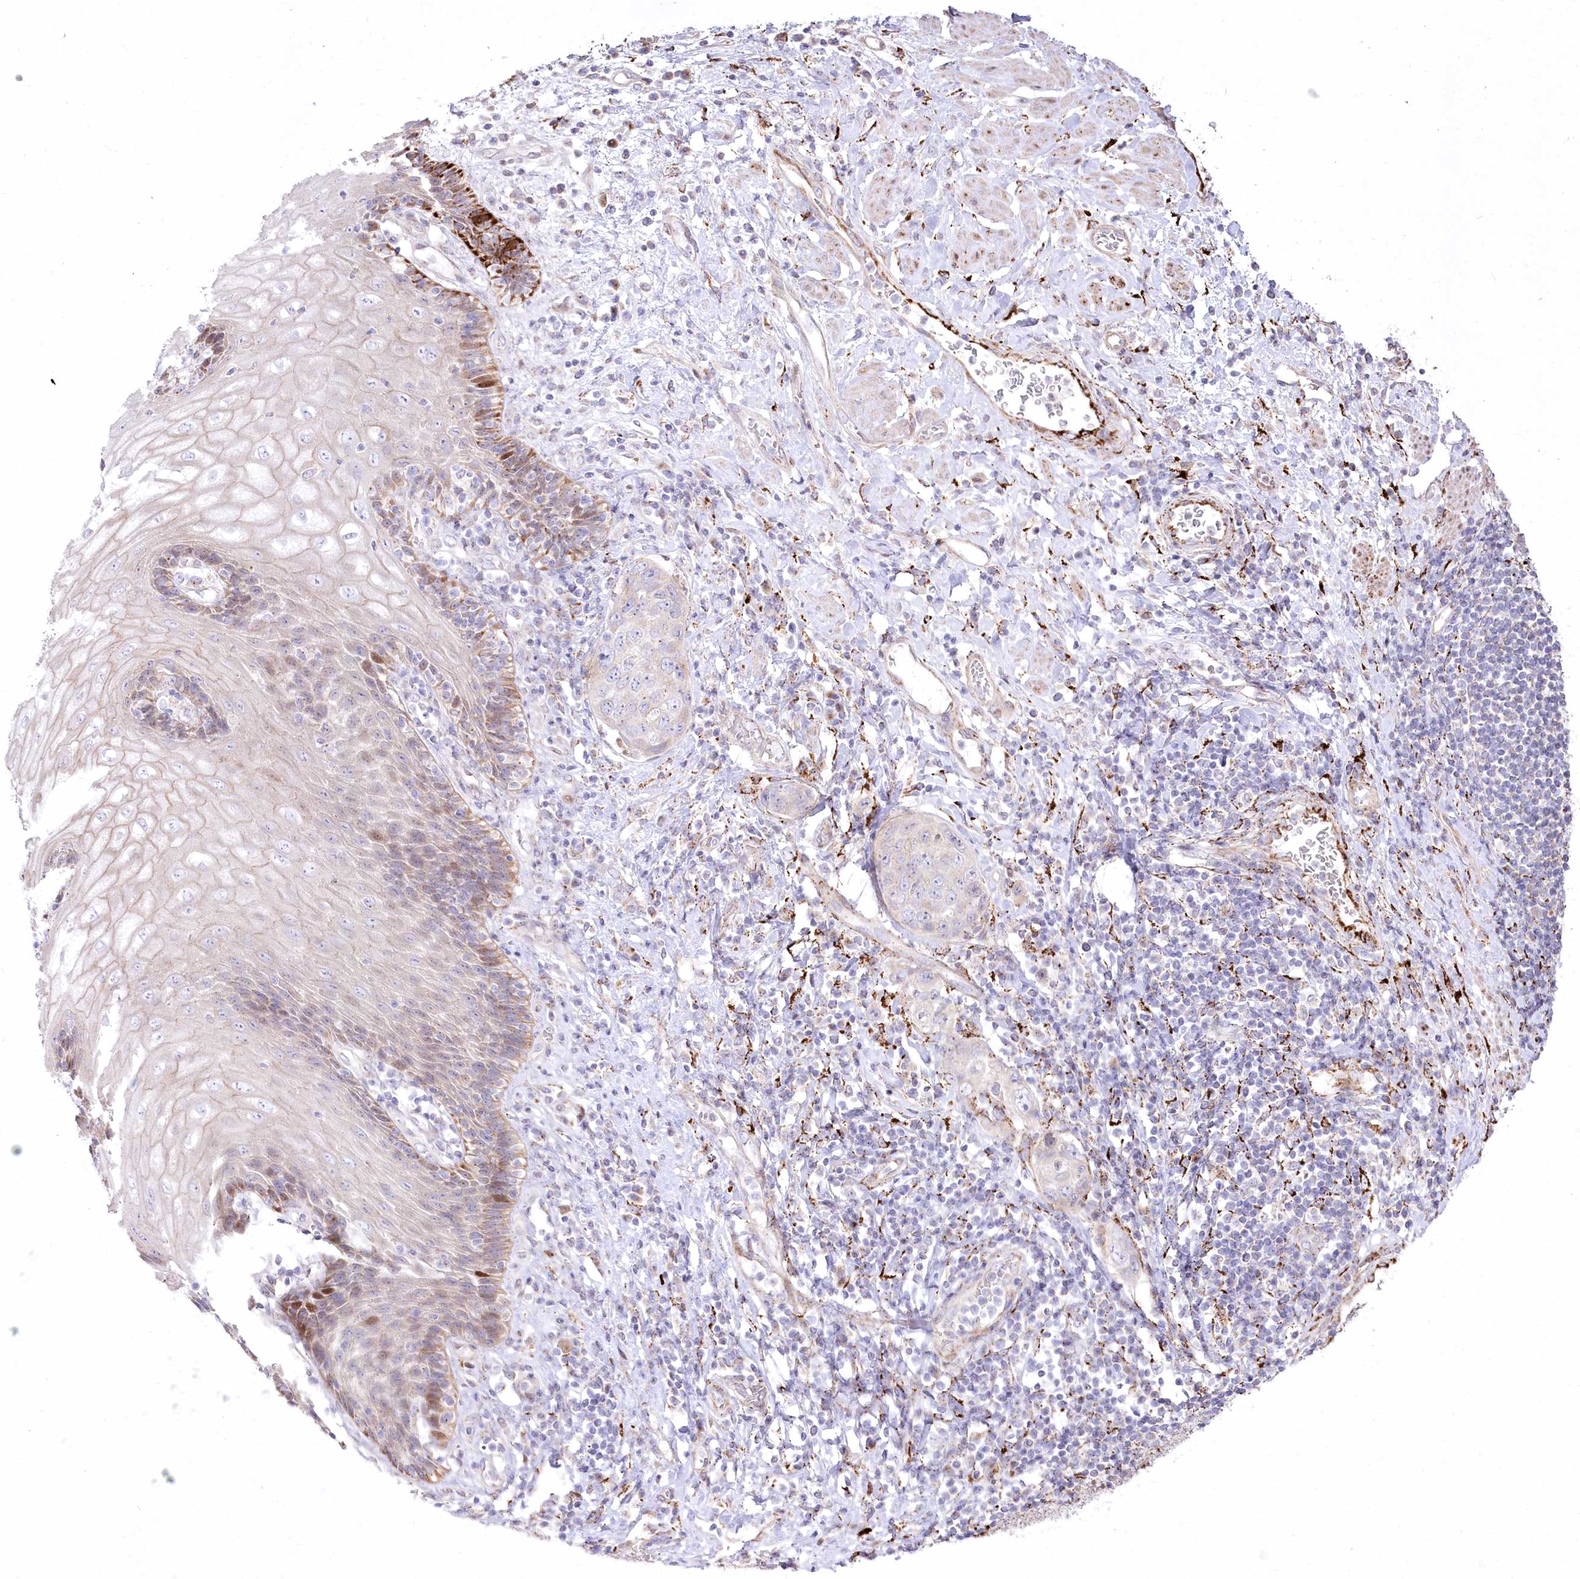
{"staining": {"intensity": "negative", "quantity": "none", "location": "none"}, "tissue": "stomach cancer", "cell_type": "Tumor cells", "image_type": "cancer", "snomed": [{"axis": "morphology", "description": "Adenocarcinoma, NOS"}, {"axis": "topography", "description": "Stomach"}], "caption": "An immunohistochemistry image of stomach cancer is shown. There is no staining in tumor cells of stomach cancer.", "gene": "CEP164", "patient": {"sex": "male", "age": 48}}